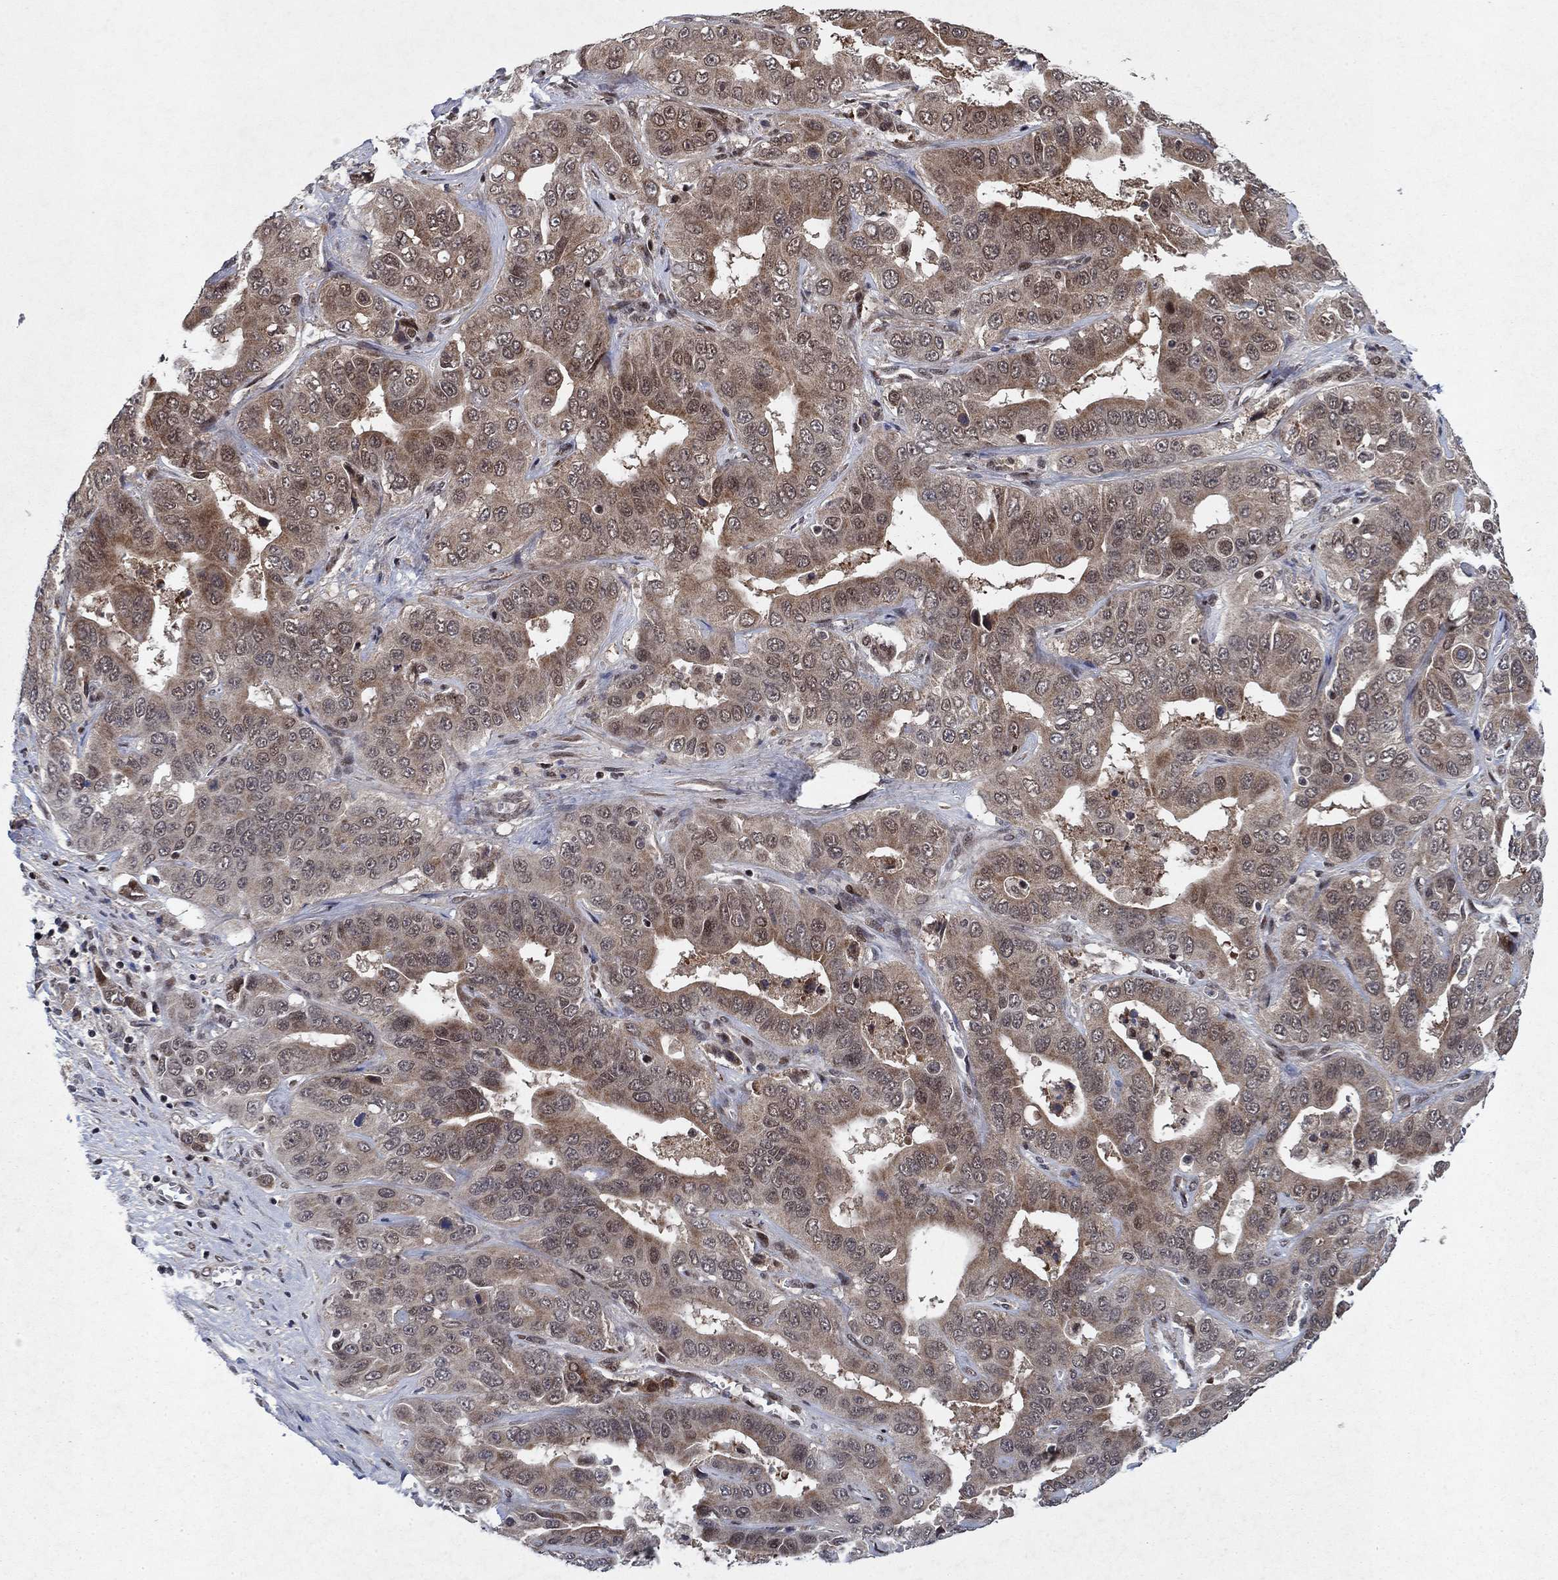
{"staining": {"intensity": "moderate", "quantity": "<25%", "location": "cytoplasmic/membranous,nuclear"}, "tissue": "liver cancer", "cell_type": "Tumor cells", "image_type": "cancer", "snomed": [{"axis": "morphology", "description": "Cholangiocarcinoma"}, {"axis": "topography", "description": "Liver"}], "caption": "The image exhibits immunohistochemical staining of liver cholangiocarcinoma. There is moderate cytoplasmic/membranous and nuclear expression is appreciated in approximately <25% of tumor cells.", "gene": "PRICKLE4", "patient": {"sex": "female", "age": 52}}